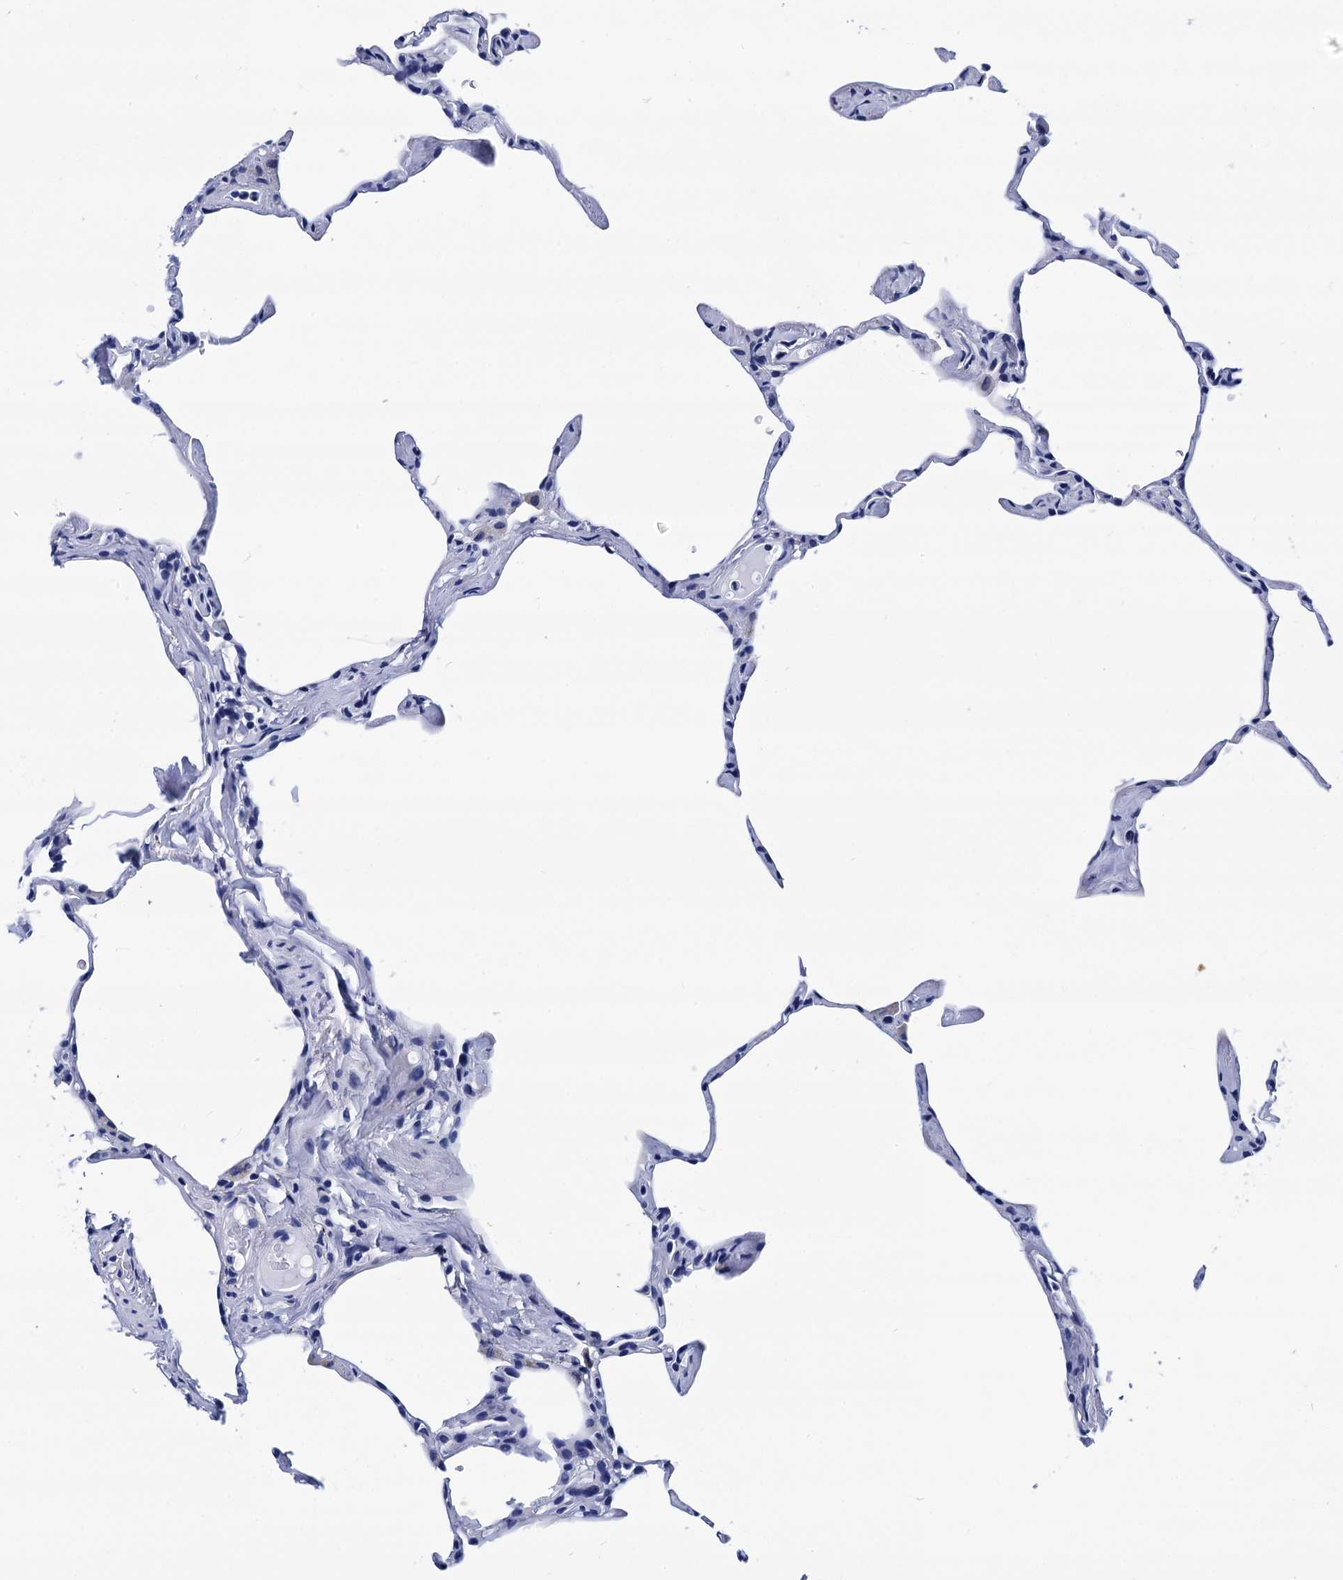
{"staining": {"intensity": "negative", "quantity": "none", "location": "none"}, "tissue": "lung", "cell_type": "Alveolar cells", "image_type": "normal", "snomed": [{"axis": "morphology", "description": "Normal tissue, NOS"}, {"axis": "topography", "description": "Lung"}], "caption": "The immunohistochemistry (IHC) photomicrograph has no significant positivity in alveolar cells of lung.", "gene": "MYBPC3", "patient": {"sex": "male", "age": 65}}